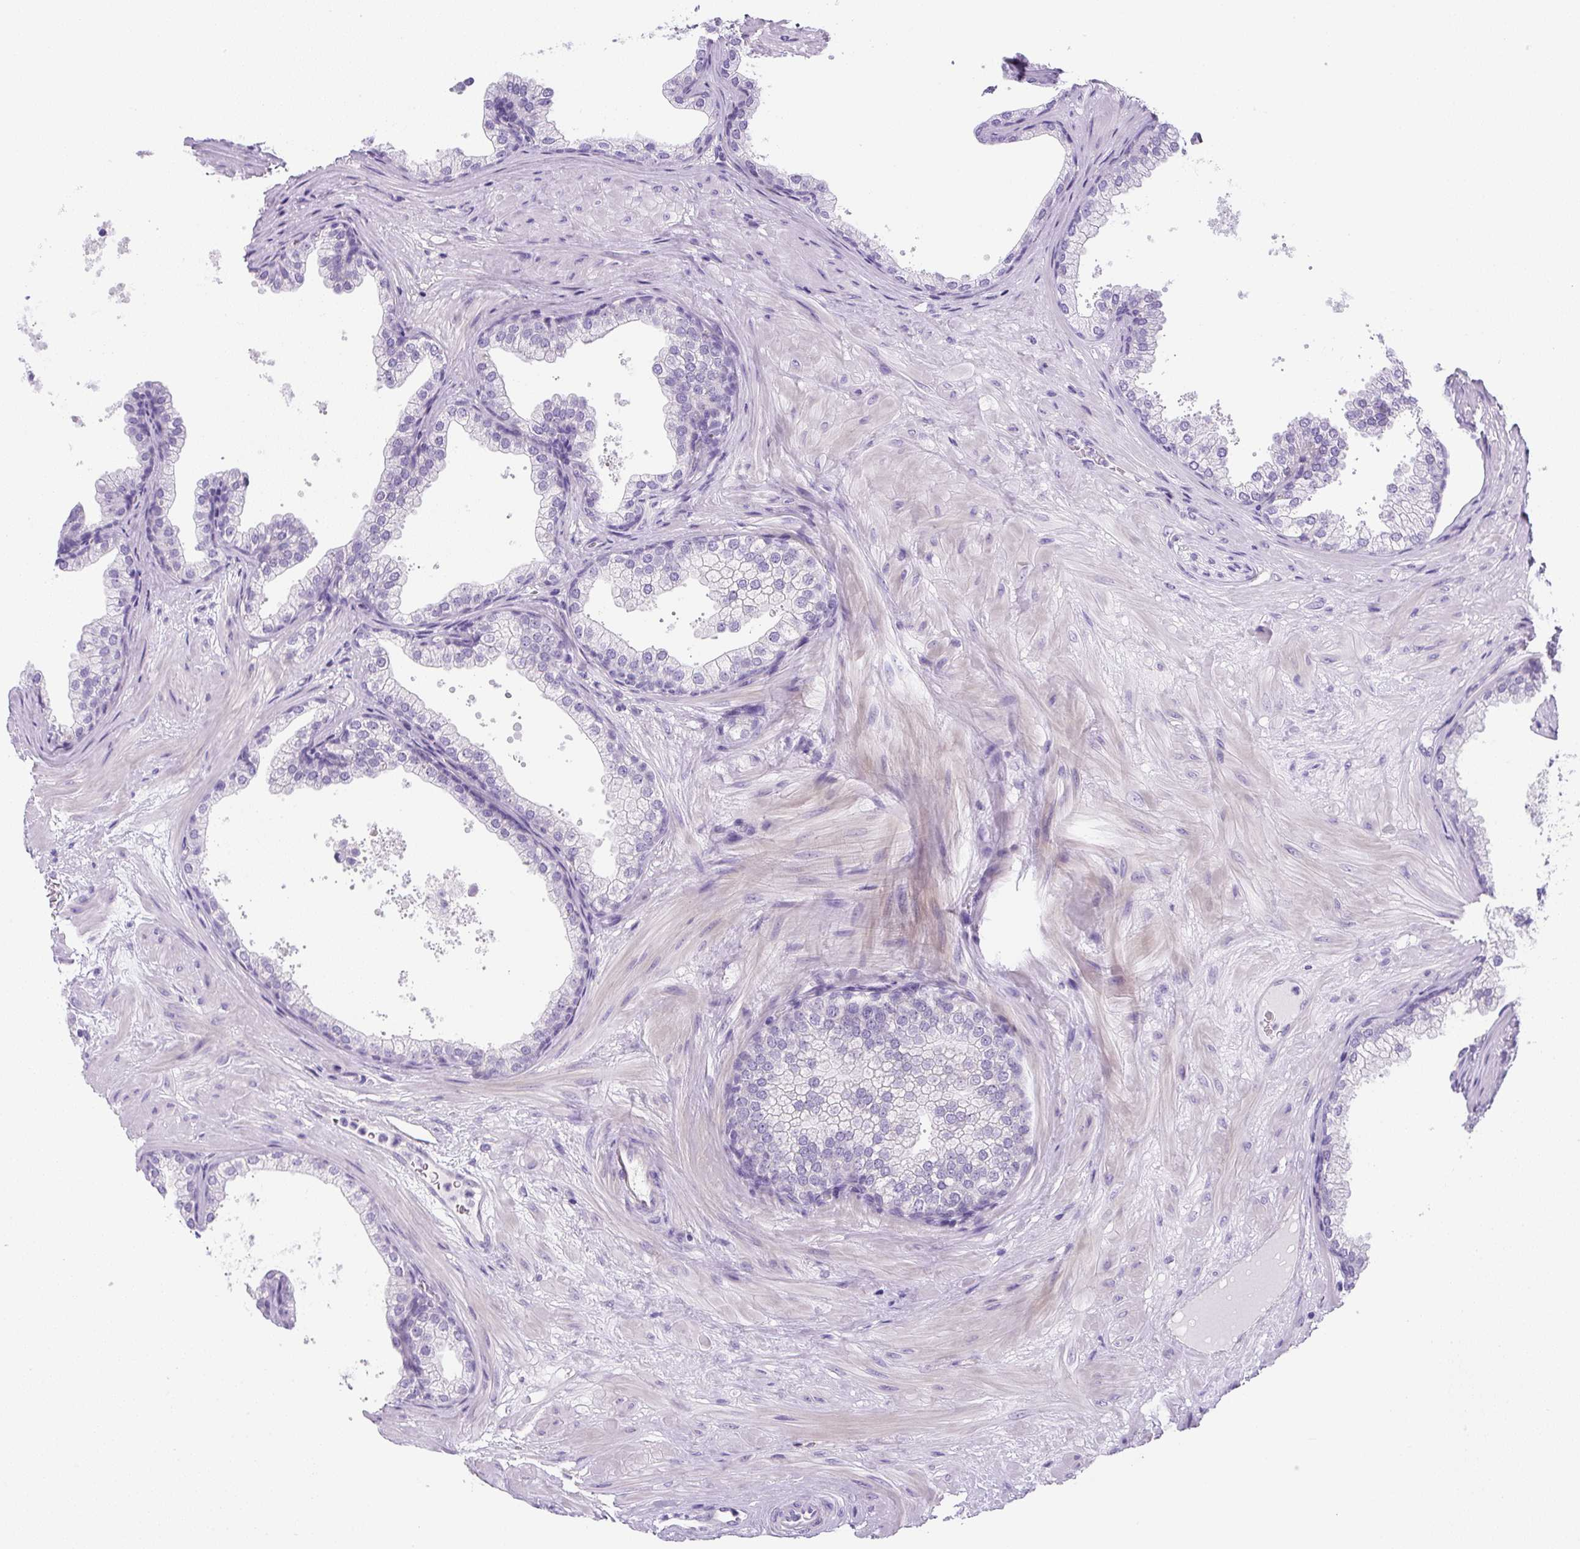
{"staining": {"intensity": "negative", "quantity": "none", "location": "none"}, "tissue": "prostate", "cell_type": "Glandular cells", "image_type": "normal", "snomed": [{"axis": "morphology", "description": "Normal tissue, NOS"}, {"axis": "topography", "description": "Prostate"}], "caption": "Glandular cells show no significant expression in benign prostate.", "gene": "UBL3", "patient": {"sex": "male", "age": 37}}